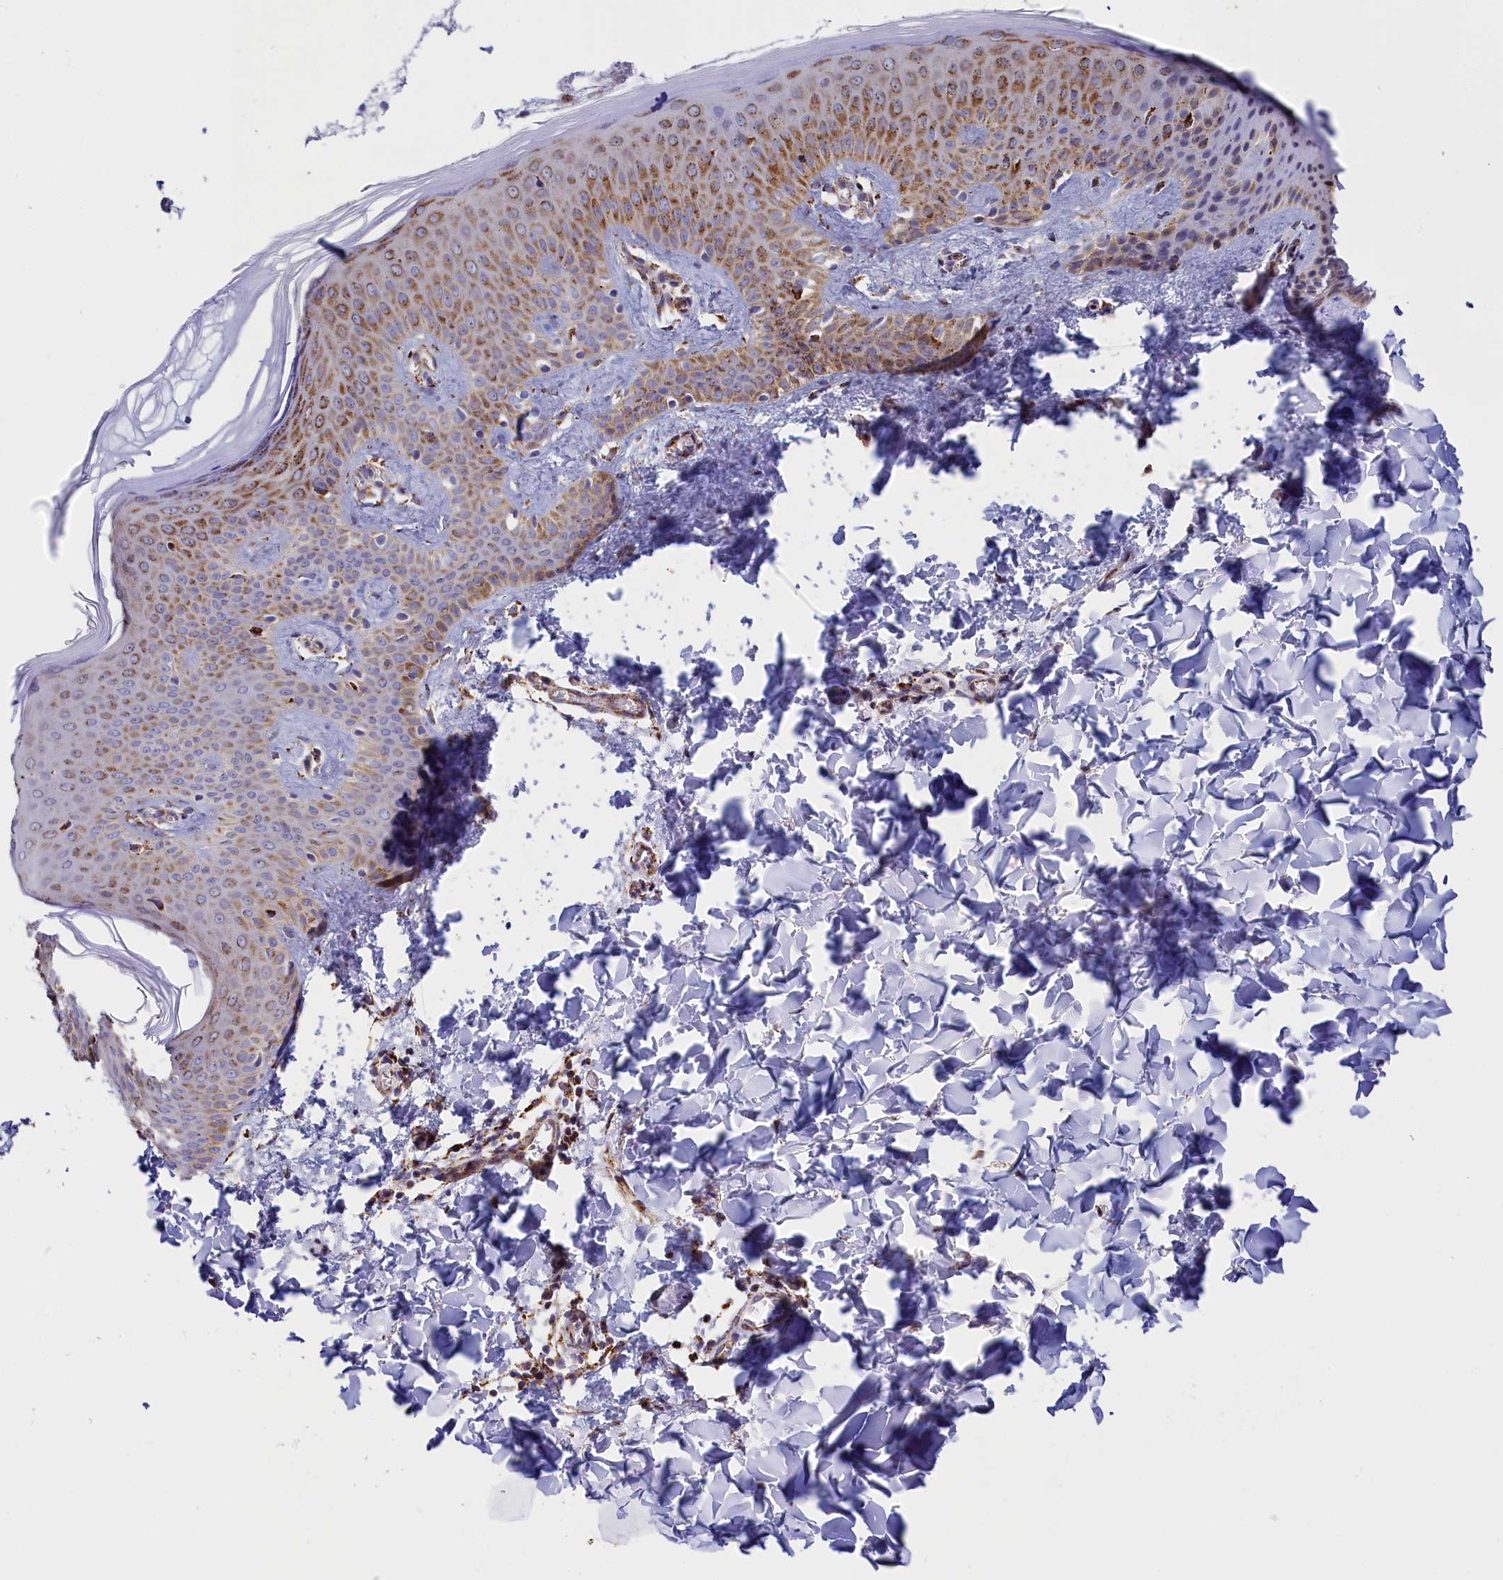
{"staining": {"intensity": "moderate", "quantity": ">75%", "location": "cytoplasmic/membranous"}, "tissue": "skin", "cell_type": "Fibroblasts", "image_type": "normal", "snomed": [{"axis": "morphology", "description": "Normal tissue, NOS"}, {"axis": "topography", "description": "Skin"}], "caption": "About >75% of fibroblasts in unremarkable human skin reveal moderate cytoplasmic/membranous protein positivity as visualized by brown immunohistochemical staining.", "gene": "AKTIP", "patient": {"sex": "male", "age": 36}}